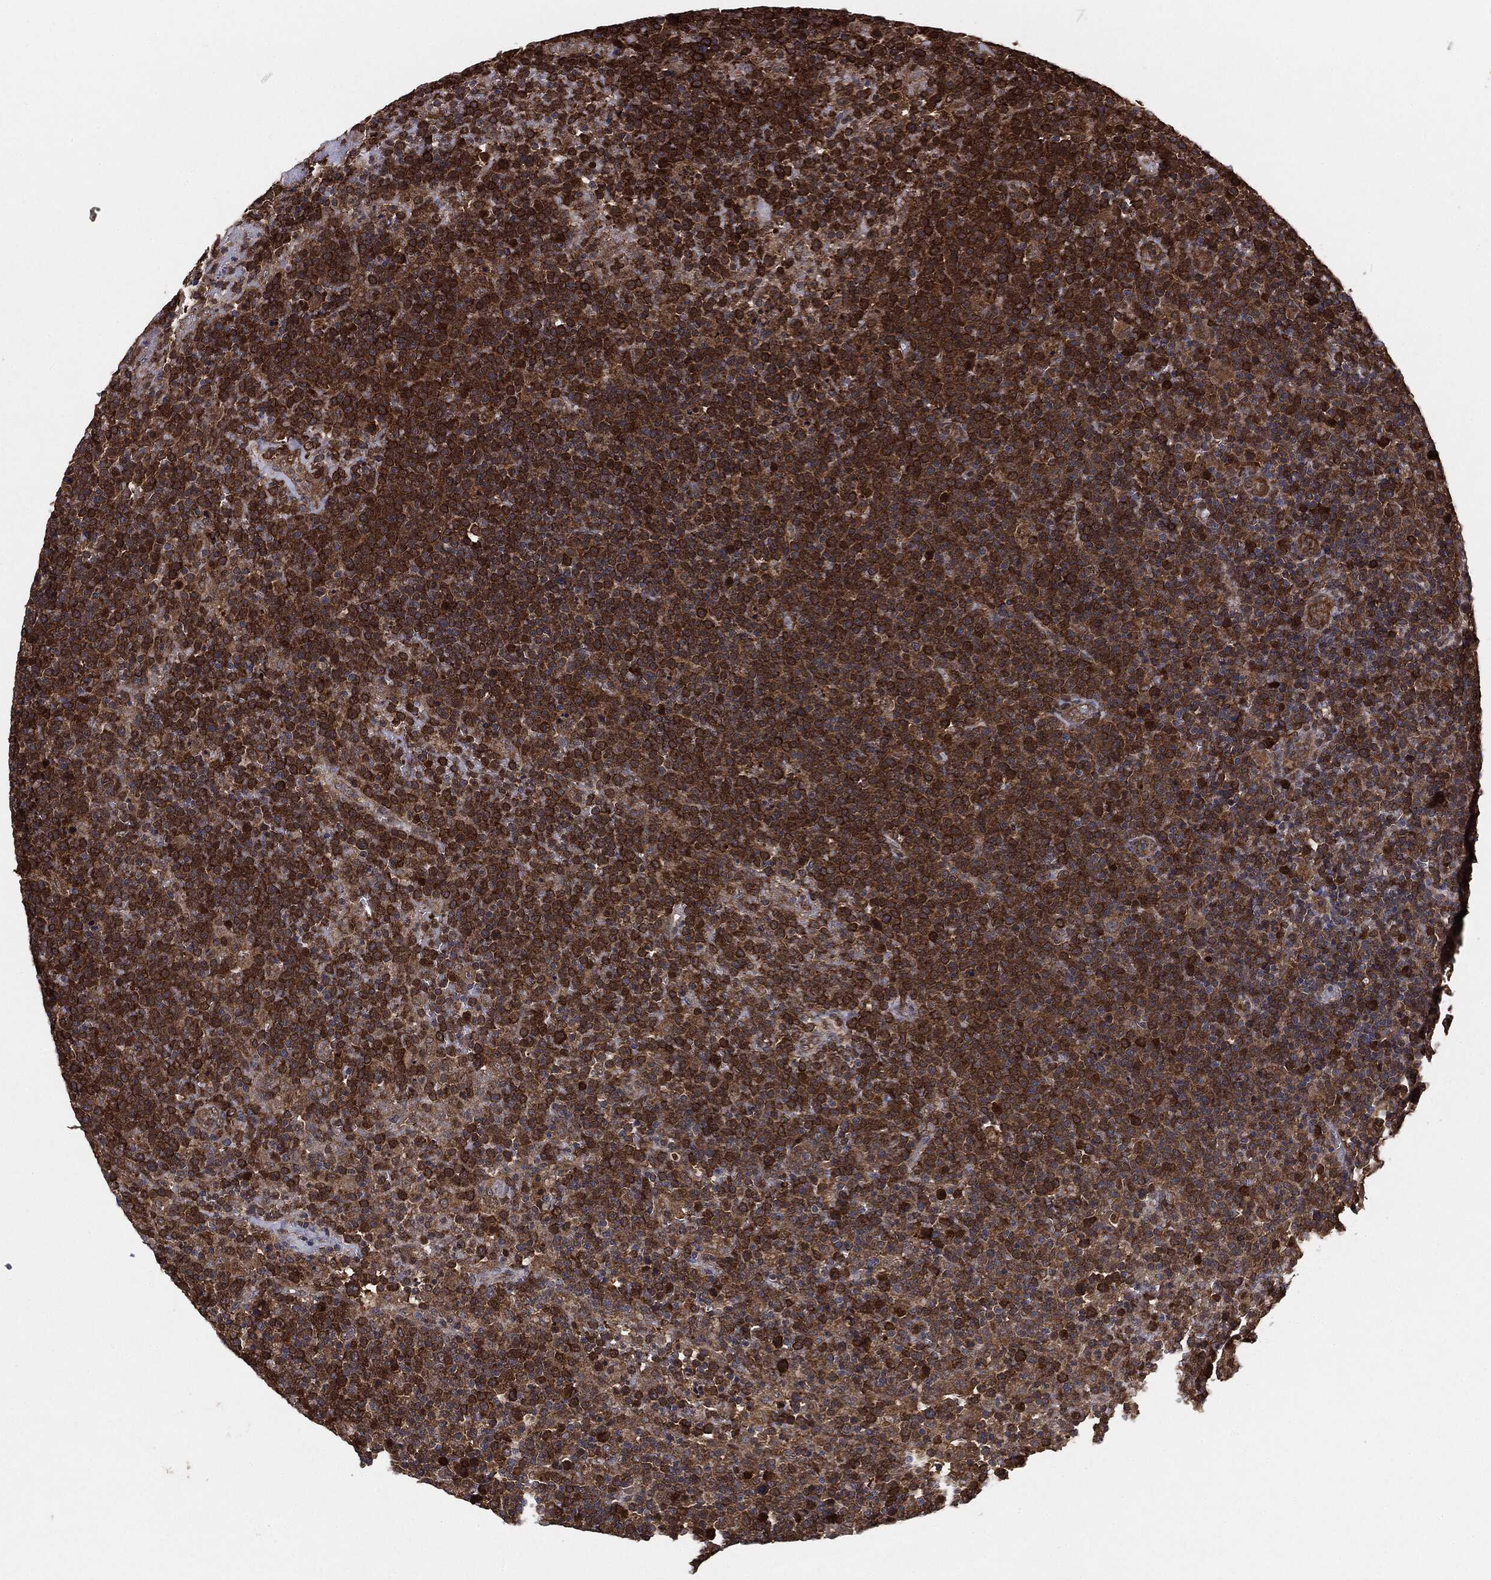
{"staining": {"intensity": "strong", "quantity": ">75%", "location": "cytoplasmic/membranous"}, "tissue": "lymphoma", "cell_type": "Tumor cells", "image_type": "cancer", "snomed": [{"axis": "morphology", "description": "Malignant lymphoma, non-Hodgkin's type, High grade"}, {"axis": "topography", "description": "Lymph node"}], "caption": "Immunohistochemistry (DAB (3,3'-diaminobenzidine)) staining of lymphoma demonstrates strong cytoplasmic/membranous protein expression in approximately >75% of tumor cells.", "gene": "NME1", "patient": {"sex": "male", "age": 61}}